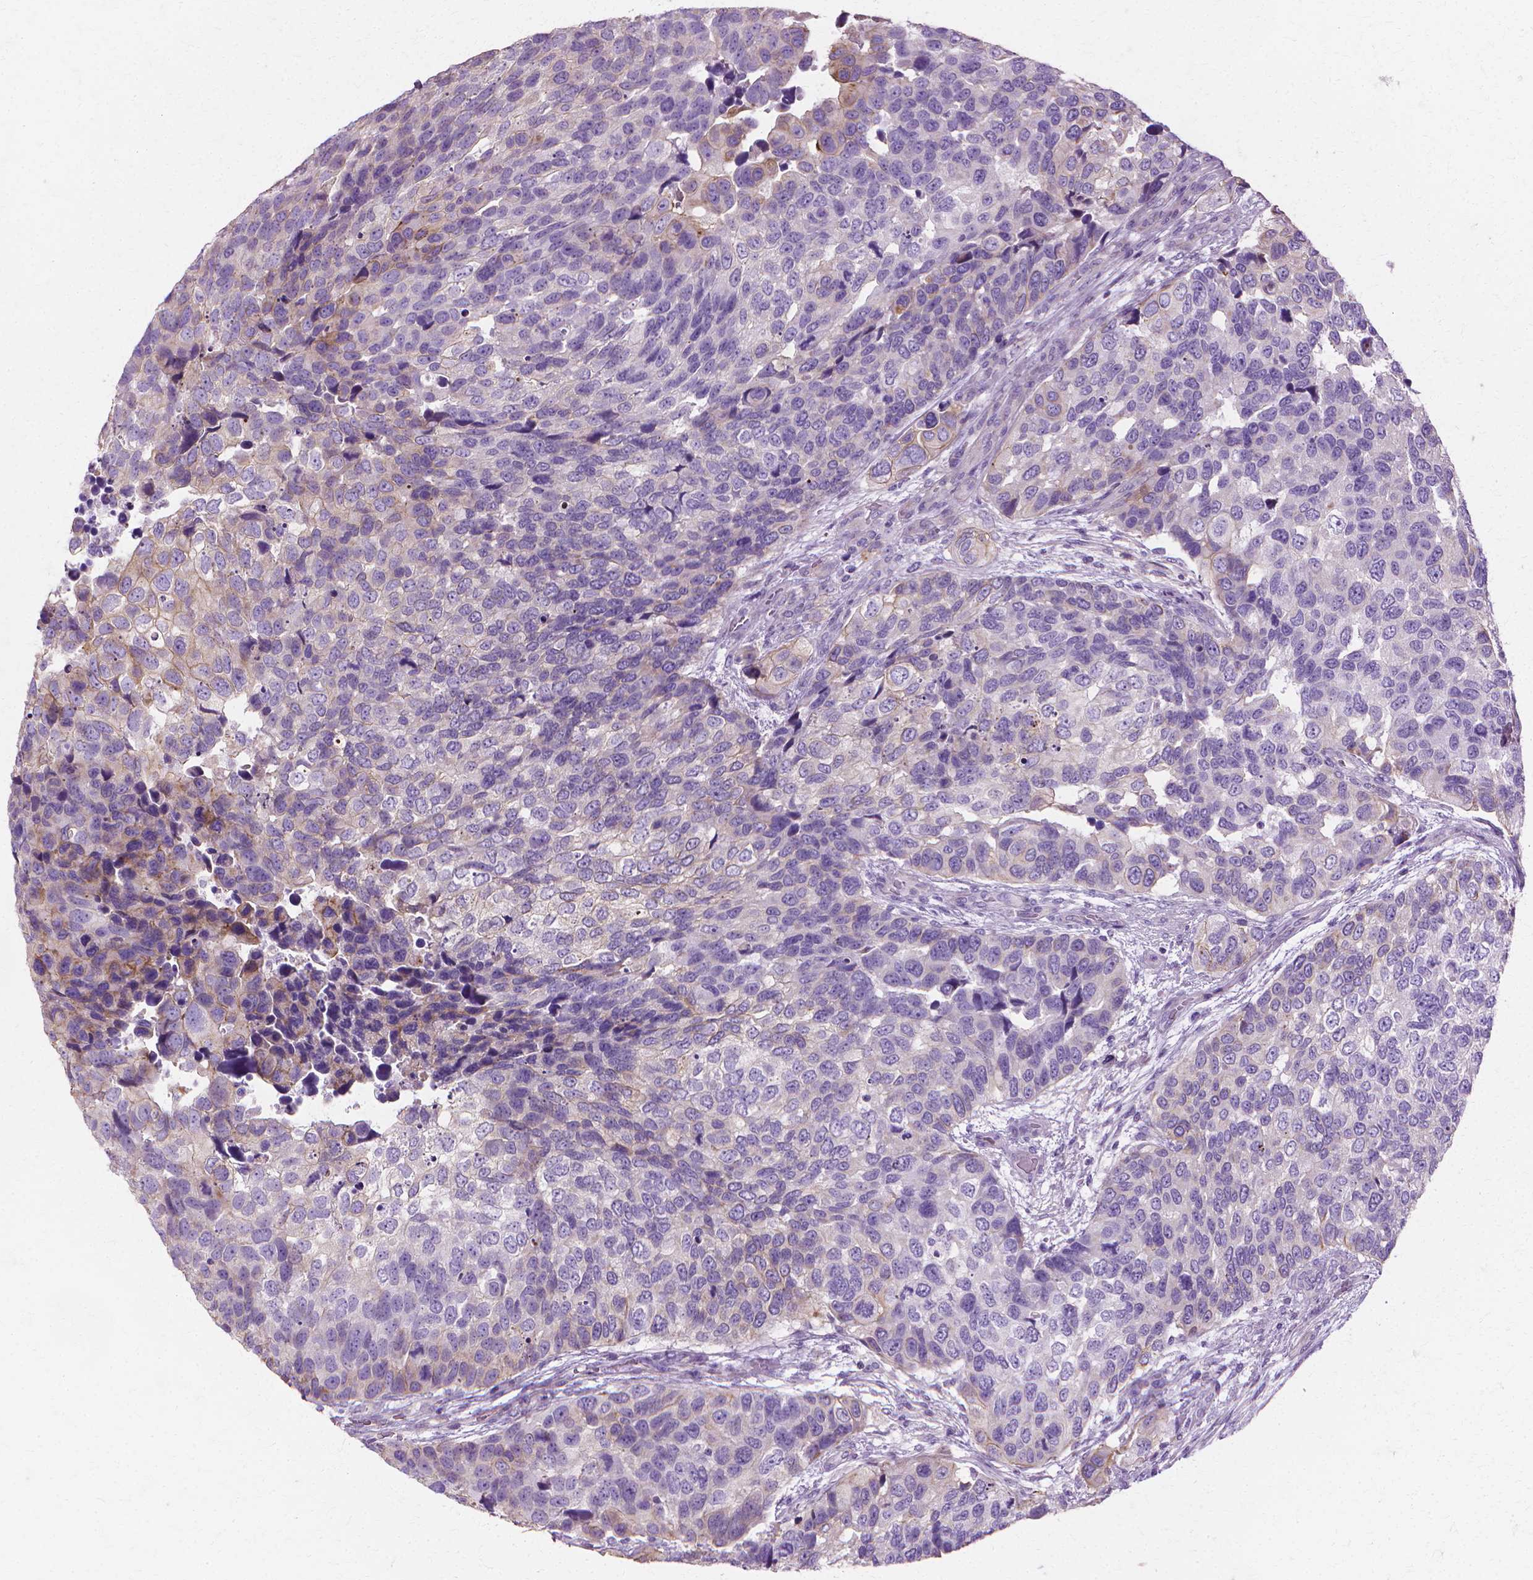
{"staining": {"intensity": "weak", "quantity": "<25%", "location": "cytoplasmic/membranous"}, "tissue": "urothelial cancer", "cell_type": "Tumor cells", "image_type": "cancer", "snomed": [{"axis": "morphology", "description": "Urothelial carcinoma, High grade"}, {"axis": "topography", "description": "Urinary bladder"}], "caption": "There is no significant staining in tumor cells of high-grade urothelial carcinoma. (Immunohistochemistry (ihc), brightfield microscopy, high magnification).", "gene": "CFAP157", "patient": {"sex": "male", "age": 60}}